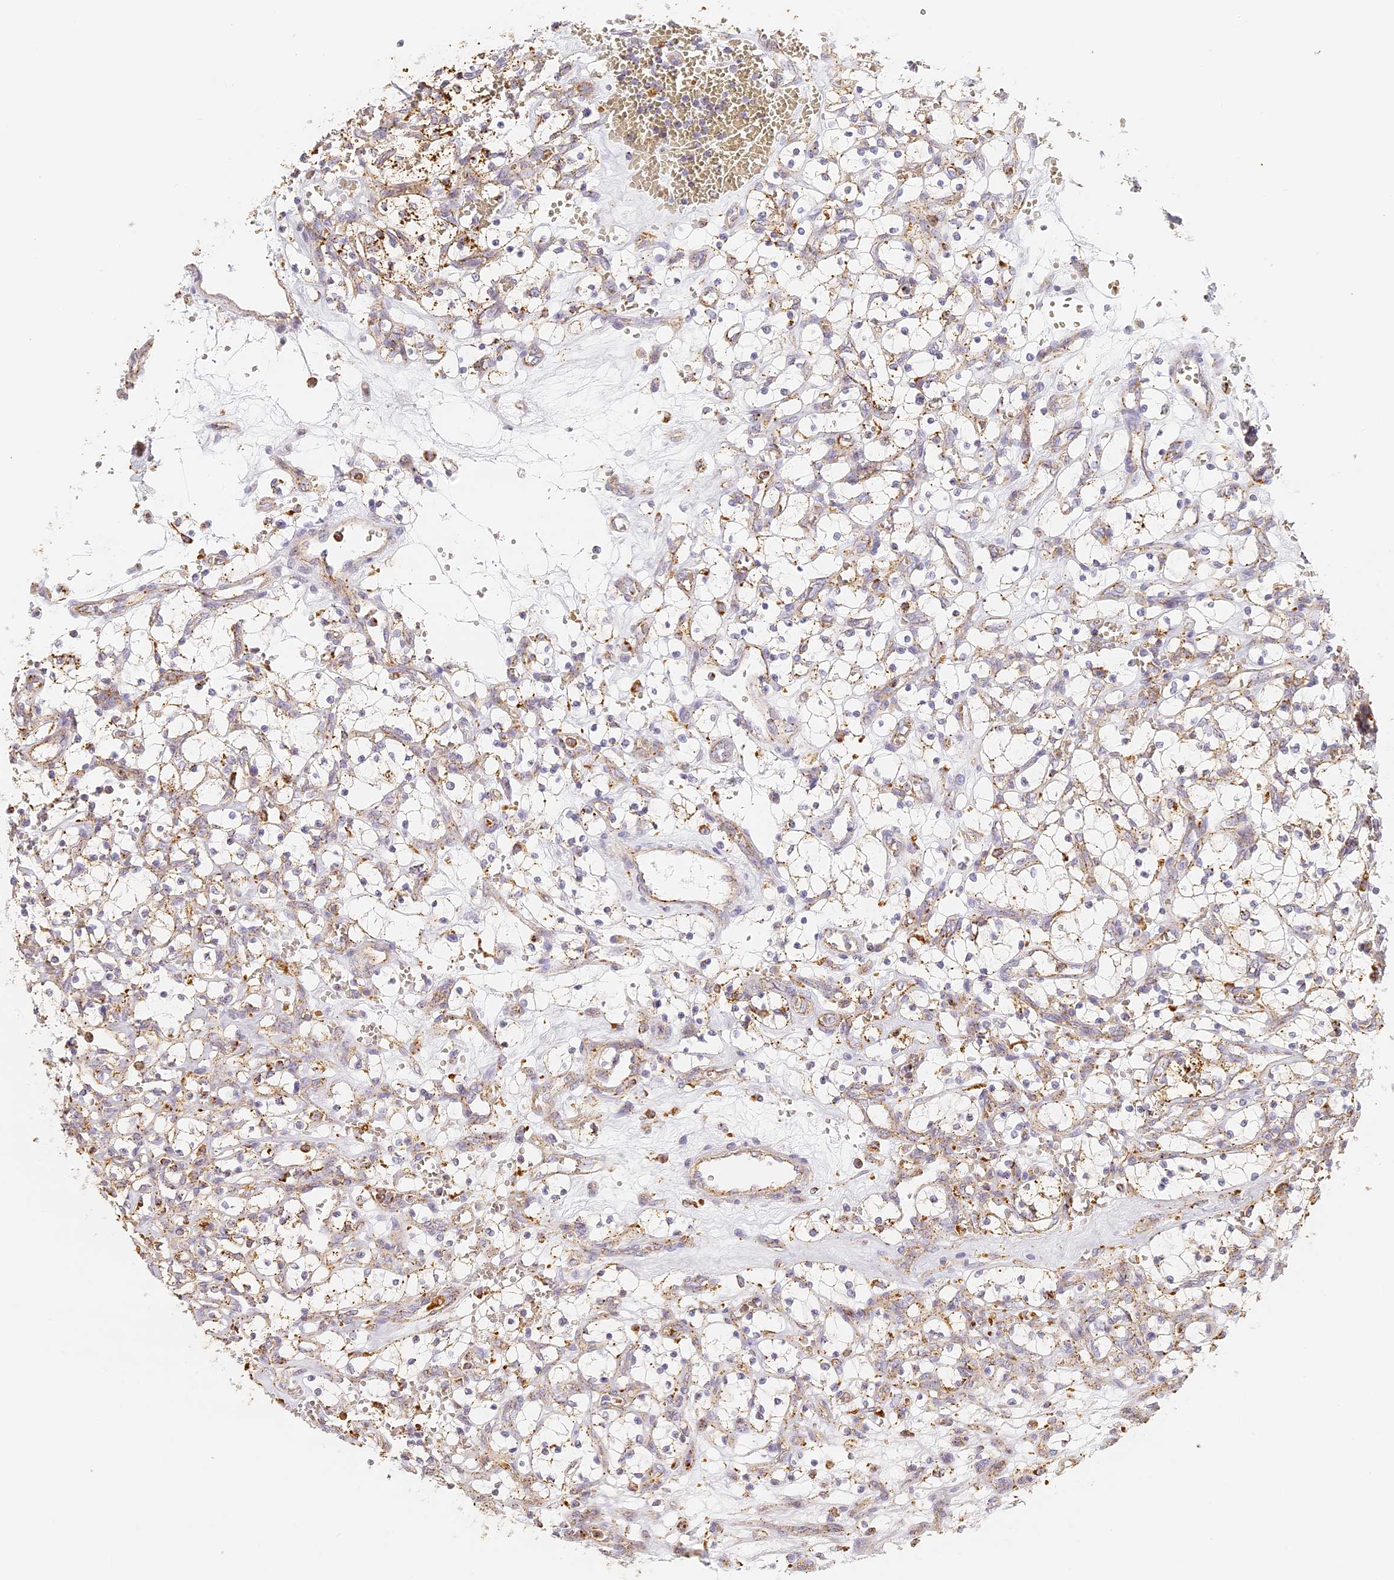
{"staining": {"intensity": "weak", "quantity": "25%-75%", "location": "cytoplasmic/membranous"}, "tissue": "renal cancer", "cell_type": "Tumor cells", "image_type": "cancer", "snomed": [{"axis": "morphology", "description": "Adenocarcinoma, NOS"}, {"axis": "topography", "description": "Kidney"}], "caption": "Adenocarcinoma (renal) was stained to show a protein in brown. There is low levels of weak cytoplasmic/membranous staining in approximately 25%-75% of tumor cells.", "gene": "LAMP2", "patient": {"sex": "female", "age": 69}}